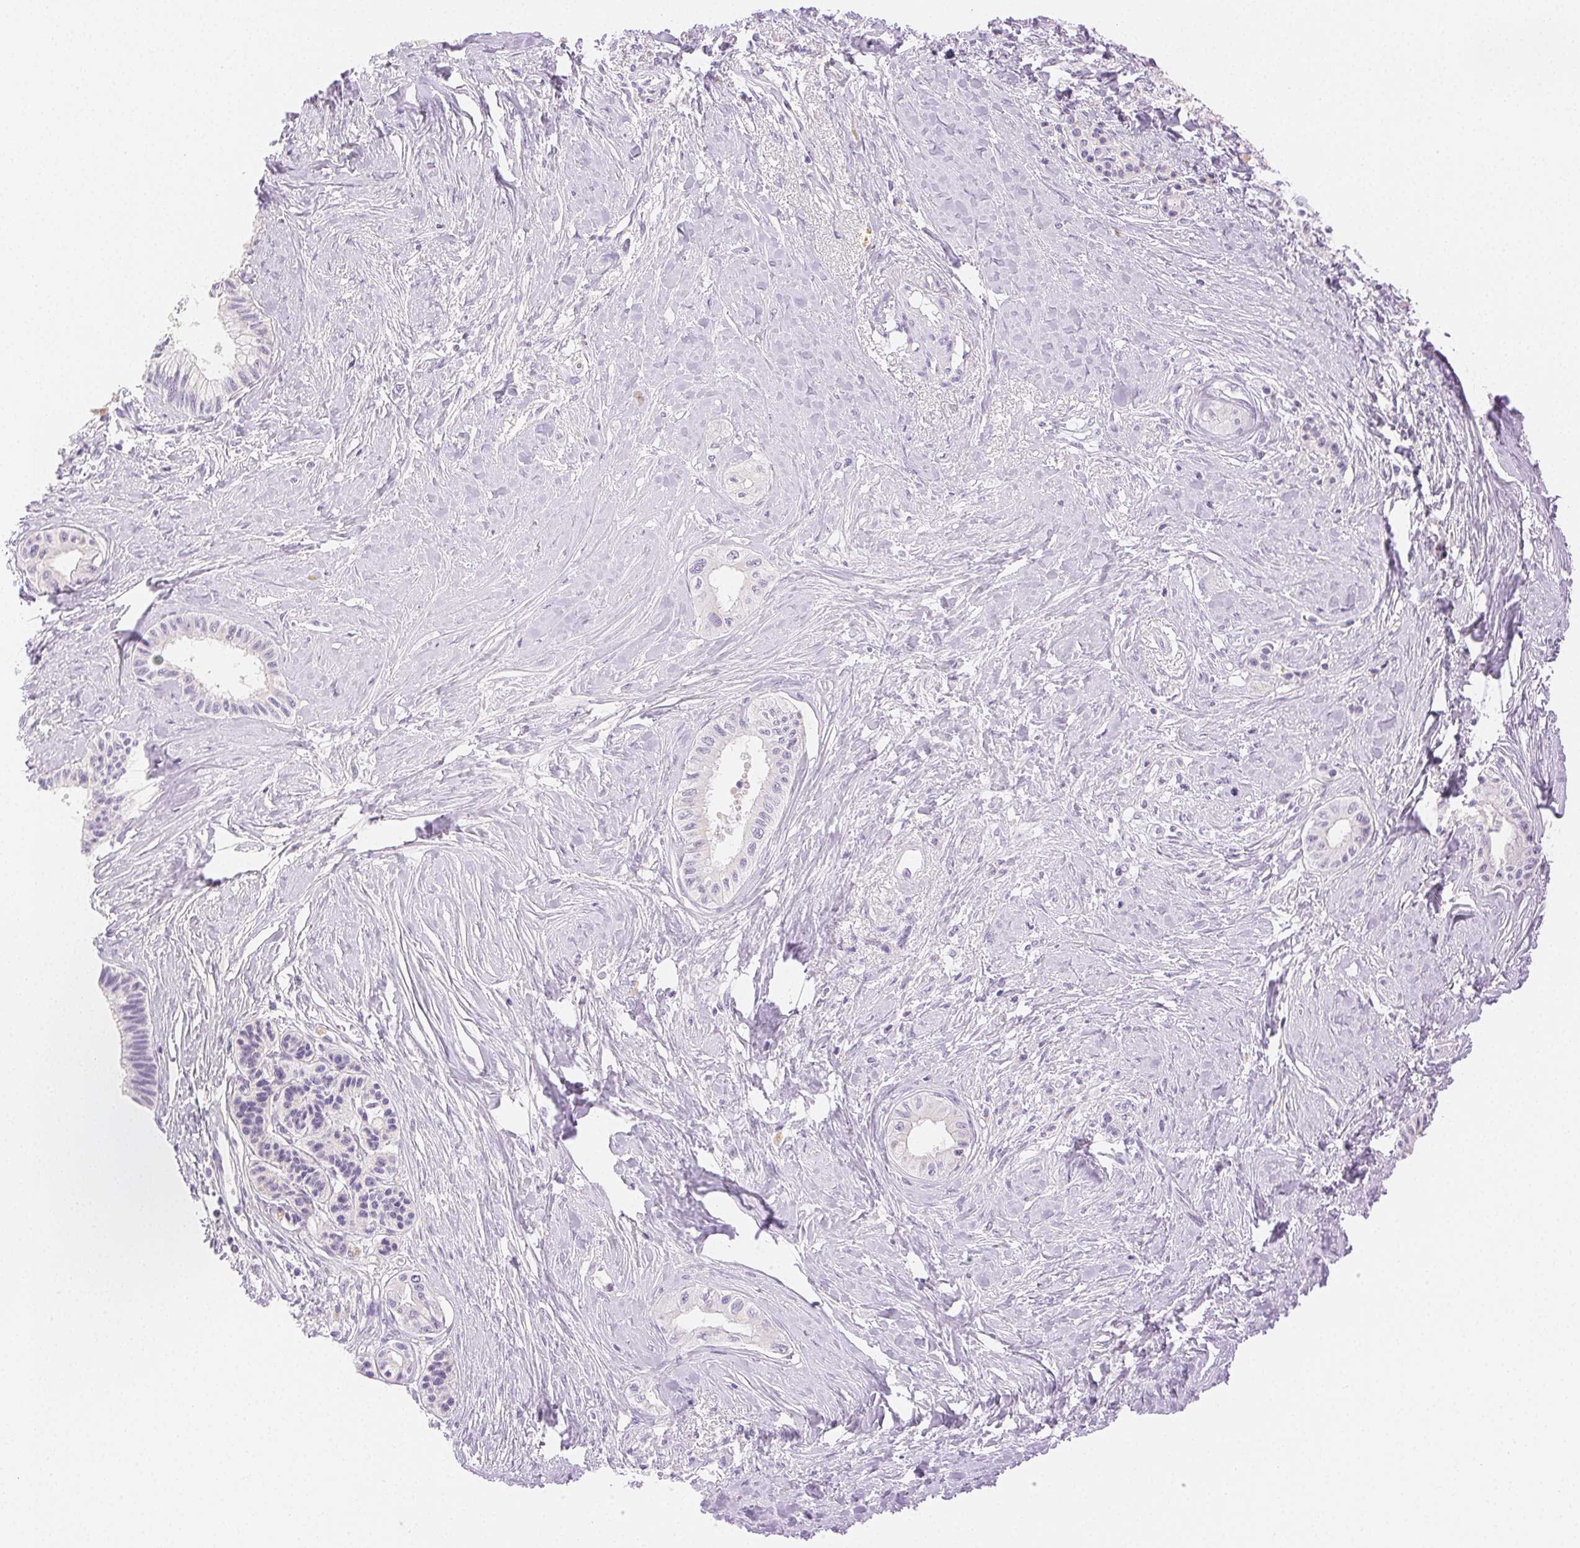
{"staining": {"intensity": "negative", "quantity": "none", "location": "none"}, "tissue": "pancreatic cancer", "cell_type": "Tumor cells", "image_type": "cancer", "snomed": [{"axis": "morphology", "description": "Adenocarcinoma, NOS"}, {"axis": "topography", "description": "Pancreas"}], "caption": "Immunohistochemistry of adenocarcinoma (pancreatic) shows no positivity in tumor cells. (Stains: DAB immunohistochemistry with hematoxylin counter stain, Microscopy: brightfield microscopy at high magnification).", "gene": "SPACA4", "patient": {"sex": "male", "age": 71}}